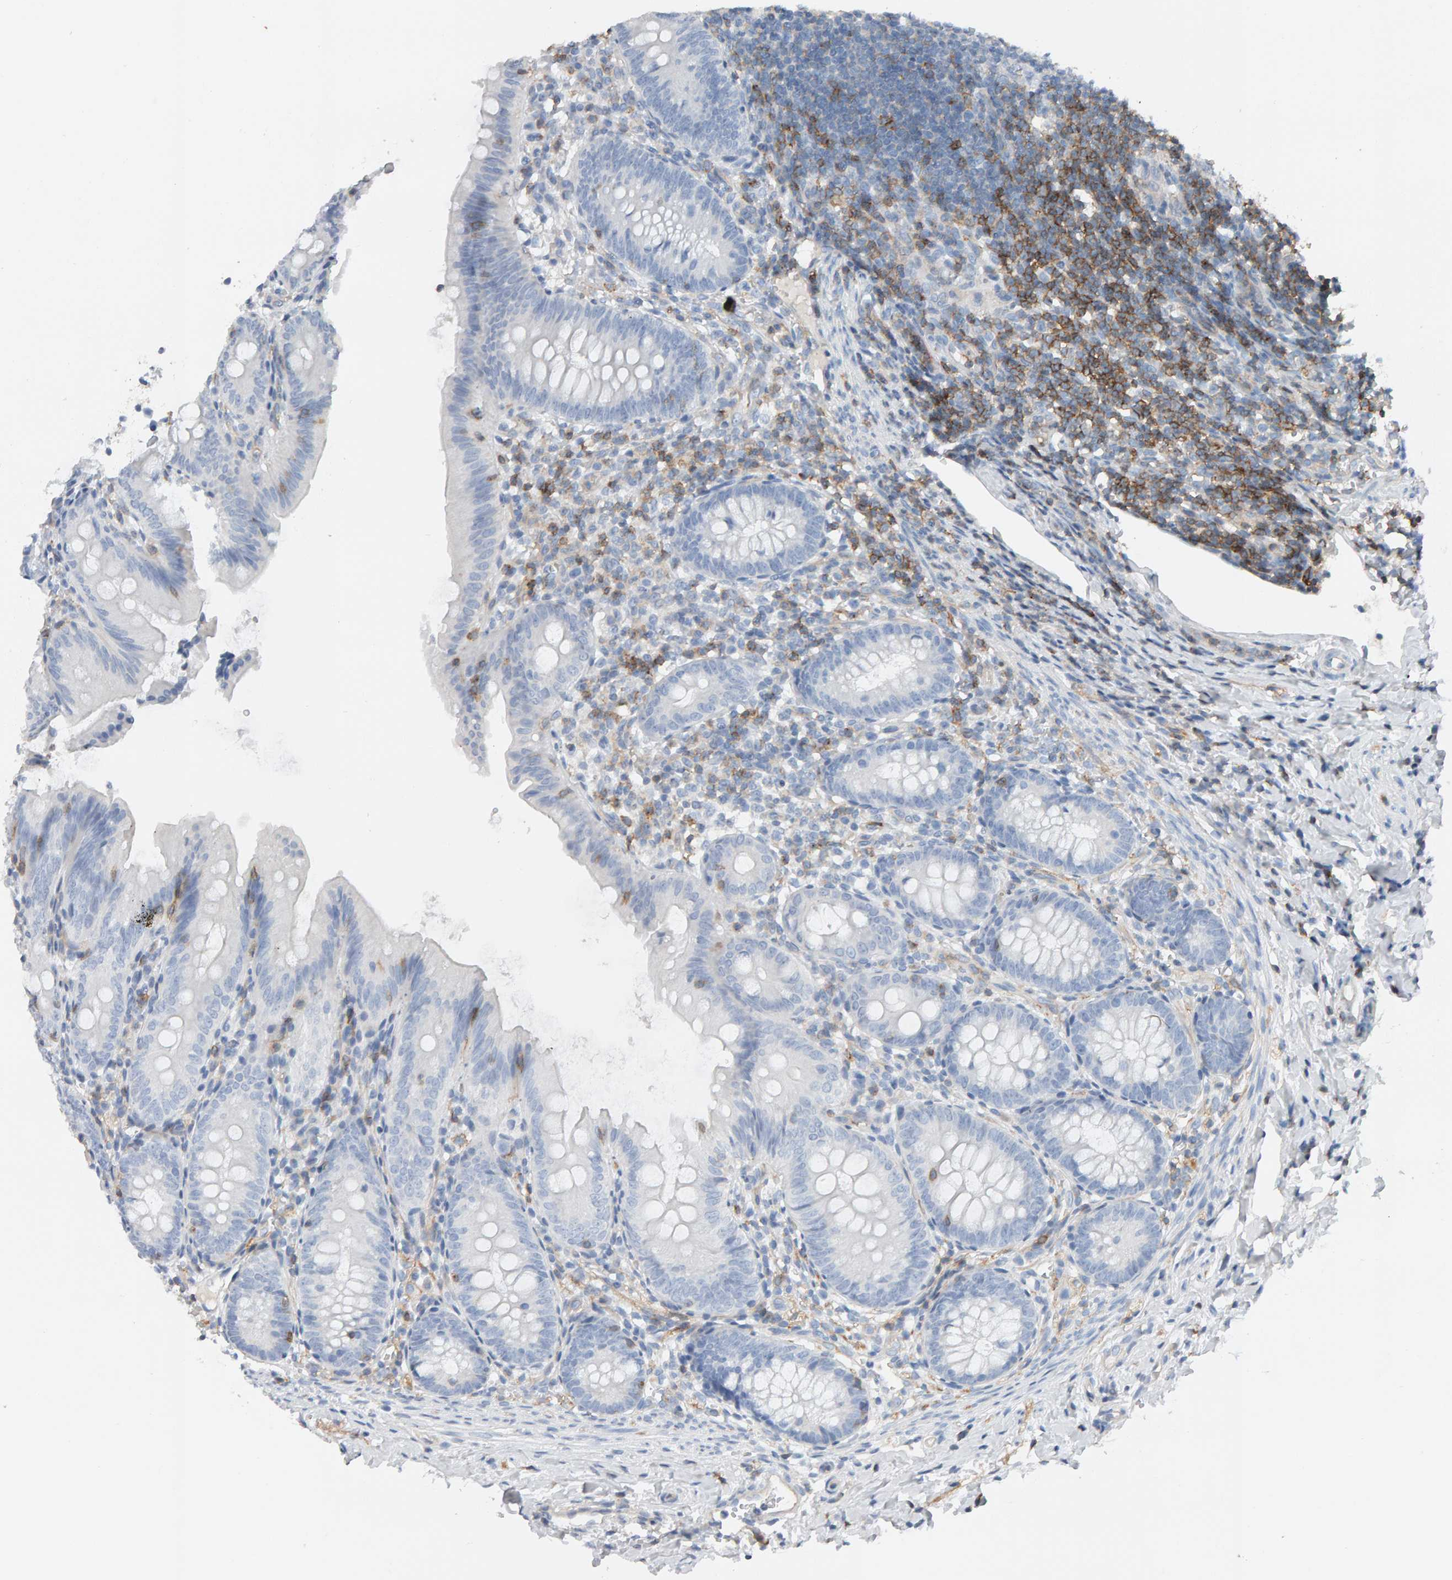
{"staining": {"intensity": "negative", "quantity": "none", "location": "none"}, "tissue": "appendix", "cell_type": "Glandular cells", "image_type": "normal", "snomed": [{"axis": "morphology", "description": "Normal tissue, NOS"}, {"axis": "topography", "description": "Appendix"}], "caption": "Glandular cells show no significant protein expression in normal appendix. (DAB (3,3'-diaminobenzidine) immunohistochemistry with hematoxylin counter stain).", "gene": "FYN", "patient": {"sex": "male", "age": 1}}